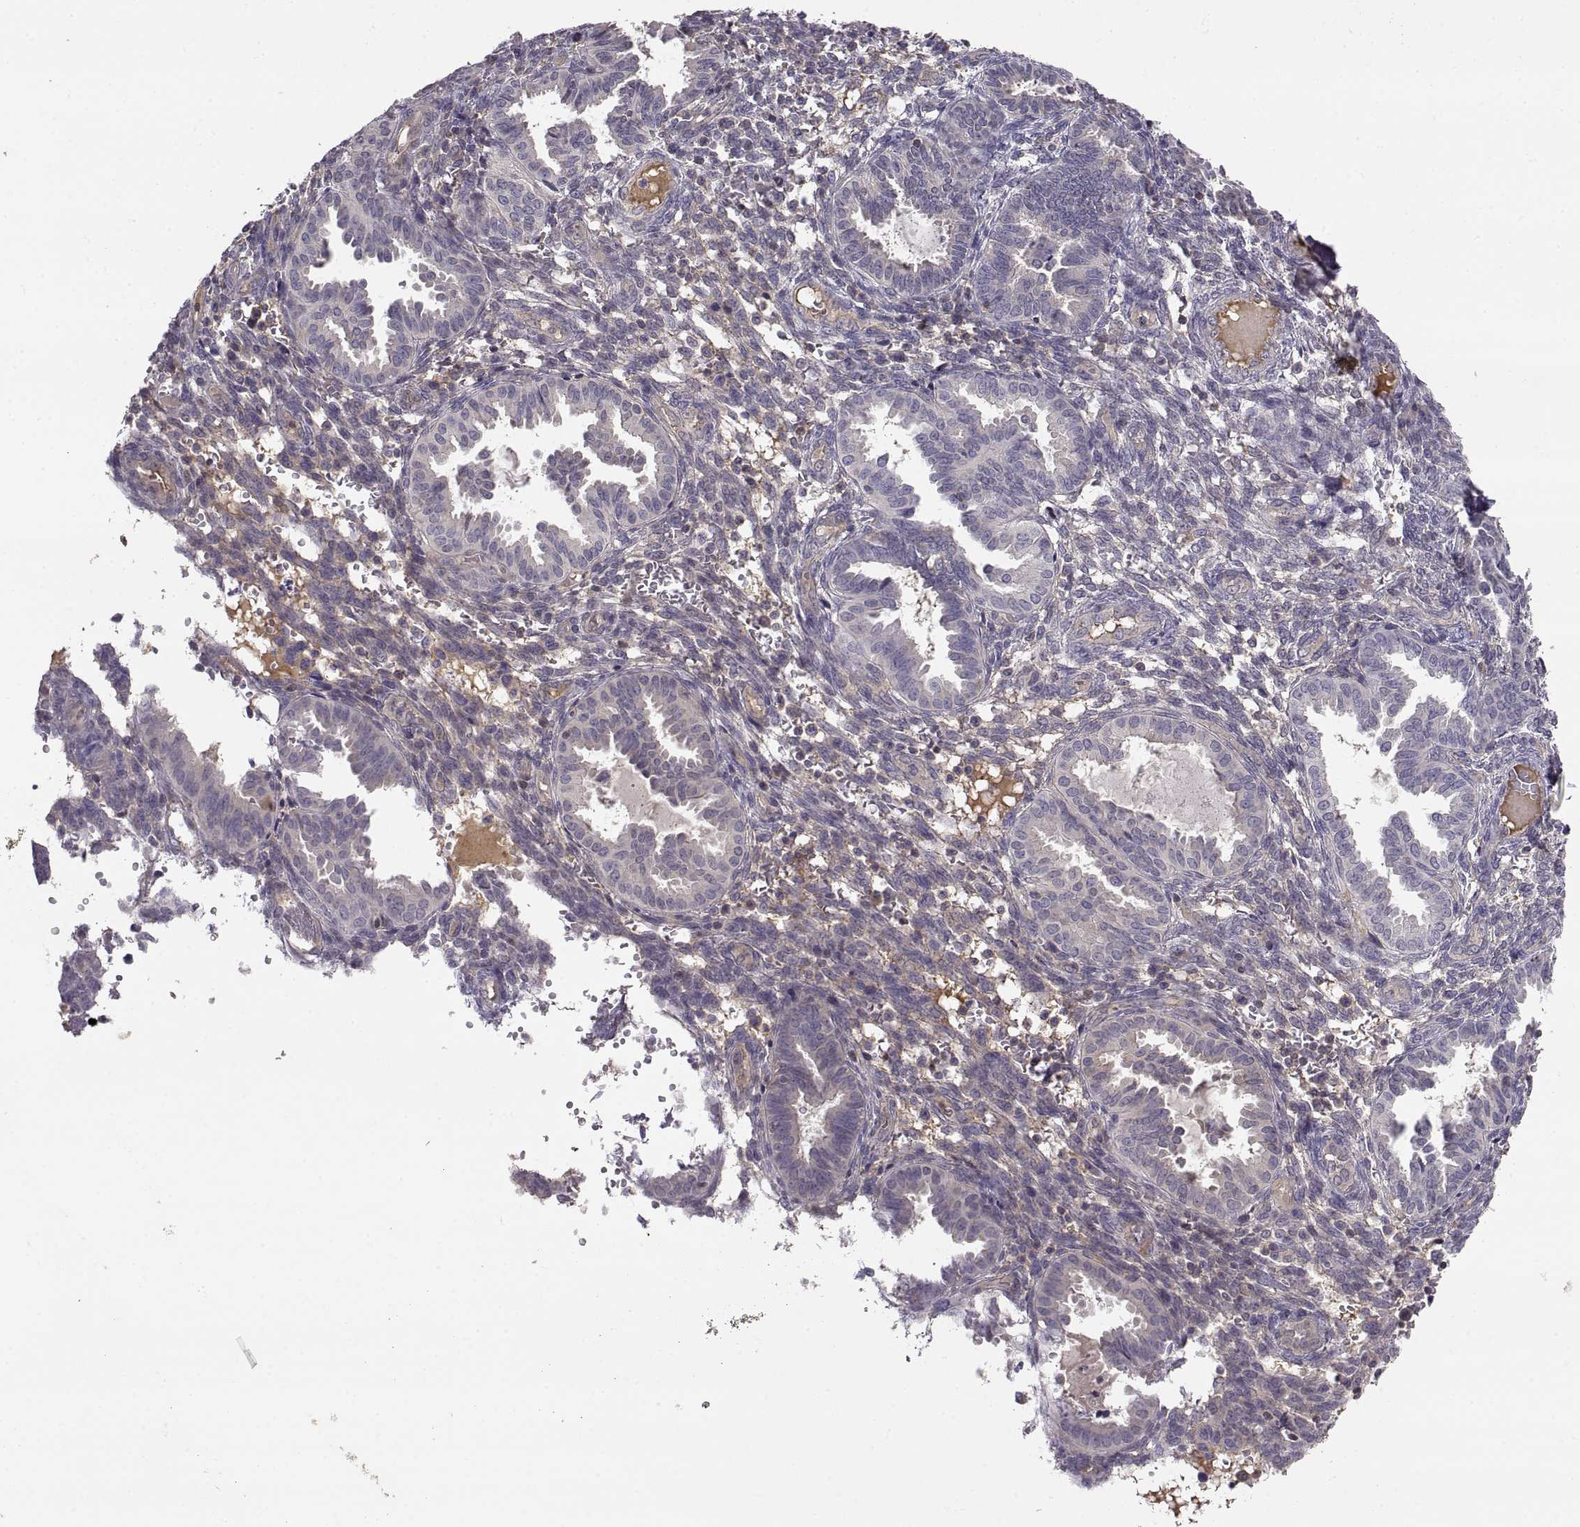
{"staining": {"intensity": "negative", "quantity": "none", "location": "none"}, "tissue": "endometrium", "cell_type": "Cells in endometrial stroma", "image_type": "normal", "snomed": [{"axis": "morphology", "description": "Normal tissue, NOS"}, {"axis": "topography", "description": "Endometrium"}], "caption": "A high-resolution histopathology image shows immunohistochemistry staining of unremarkable endometrium, which demonstrates no significant expression in cells in endometrial stroma. (Immunohistochemistry, brightfield microscopy, high magnification).", "gene": "NMNAT2", "patient": {"sex": "female", "age": 42}}